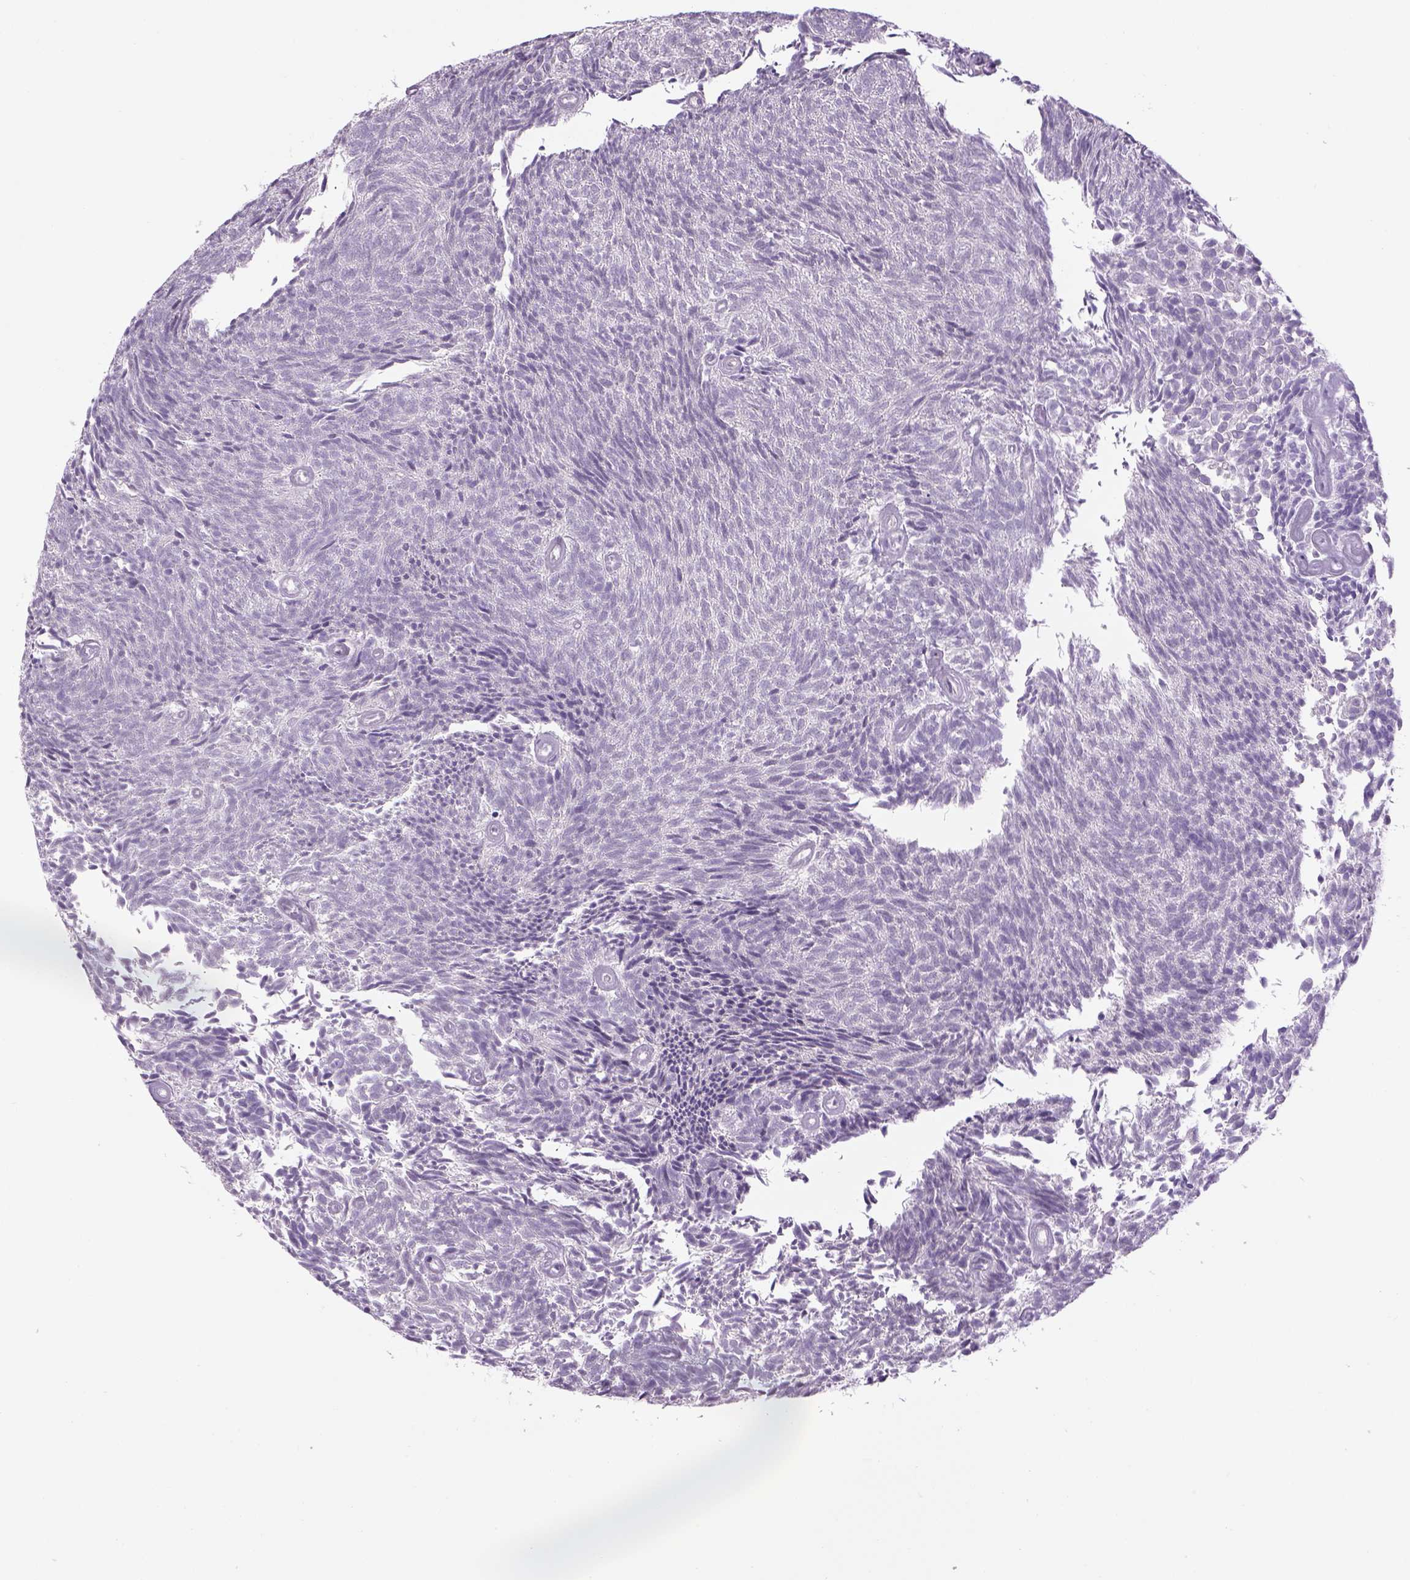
{"staining": {"intensity": "negative", "quantity": "none", "location": "none"}, "tissue": "urothelial cancer", "cell_type": "Tumor cells", "image_type": "cancer", "snomed": [{"axis": "morphology", "description": "Urothelial carcinoma, Low grade"}, {"axis": "topography", "description": "Urinary bladder"}], "caption": "A photomicrograph of low-grade urothelial carcinoma stained for a protein exhibits no brown staining in tumor cells.", "gene": "DBH", "patient": {"sex": "male", "age": 77}}